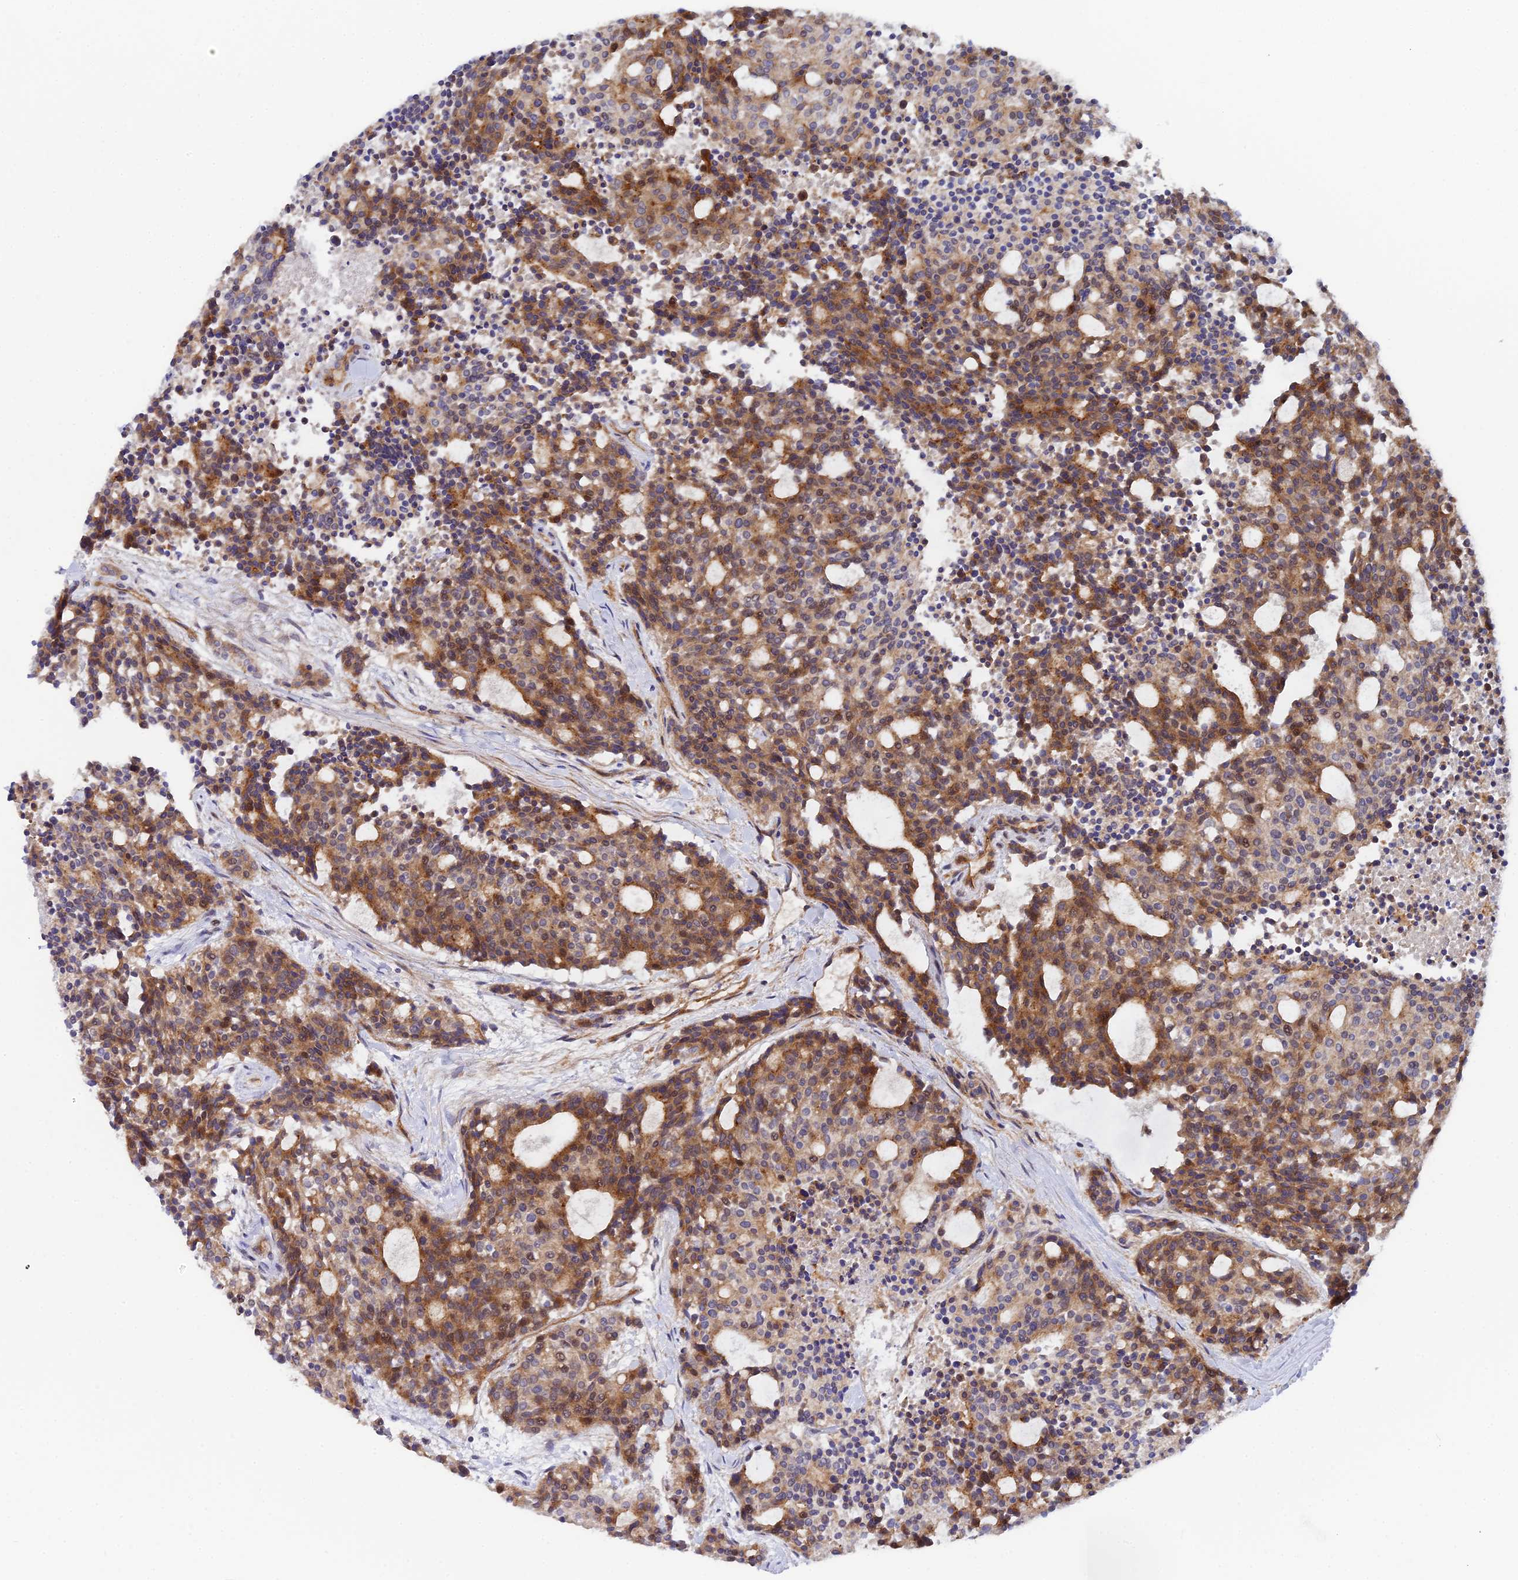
{"staining": {"intensity": "moderate", "quantity": ">75%", "location": "cytoplasmic/membranous"}, "tissue": "carcinoid", "cell_type": "Tumor cells", "image_type": "cancer", "snomed": [{"axis": "morphology", "description": "Carcinoid, malignant, NOS"}, {"axis": "topography", "description": "Pancreas"}], "caption": "The photomicrograph demonstrates immunohistochemical staining of carcinoid. There is moderate cytoplasmic/membranous positivity is present in approximately >75% of tumor cells.", "gene": "GNG5B", "patient": {"sex": "female", "age": 54}}